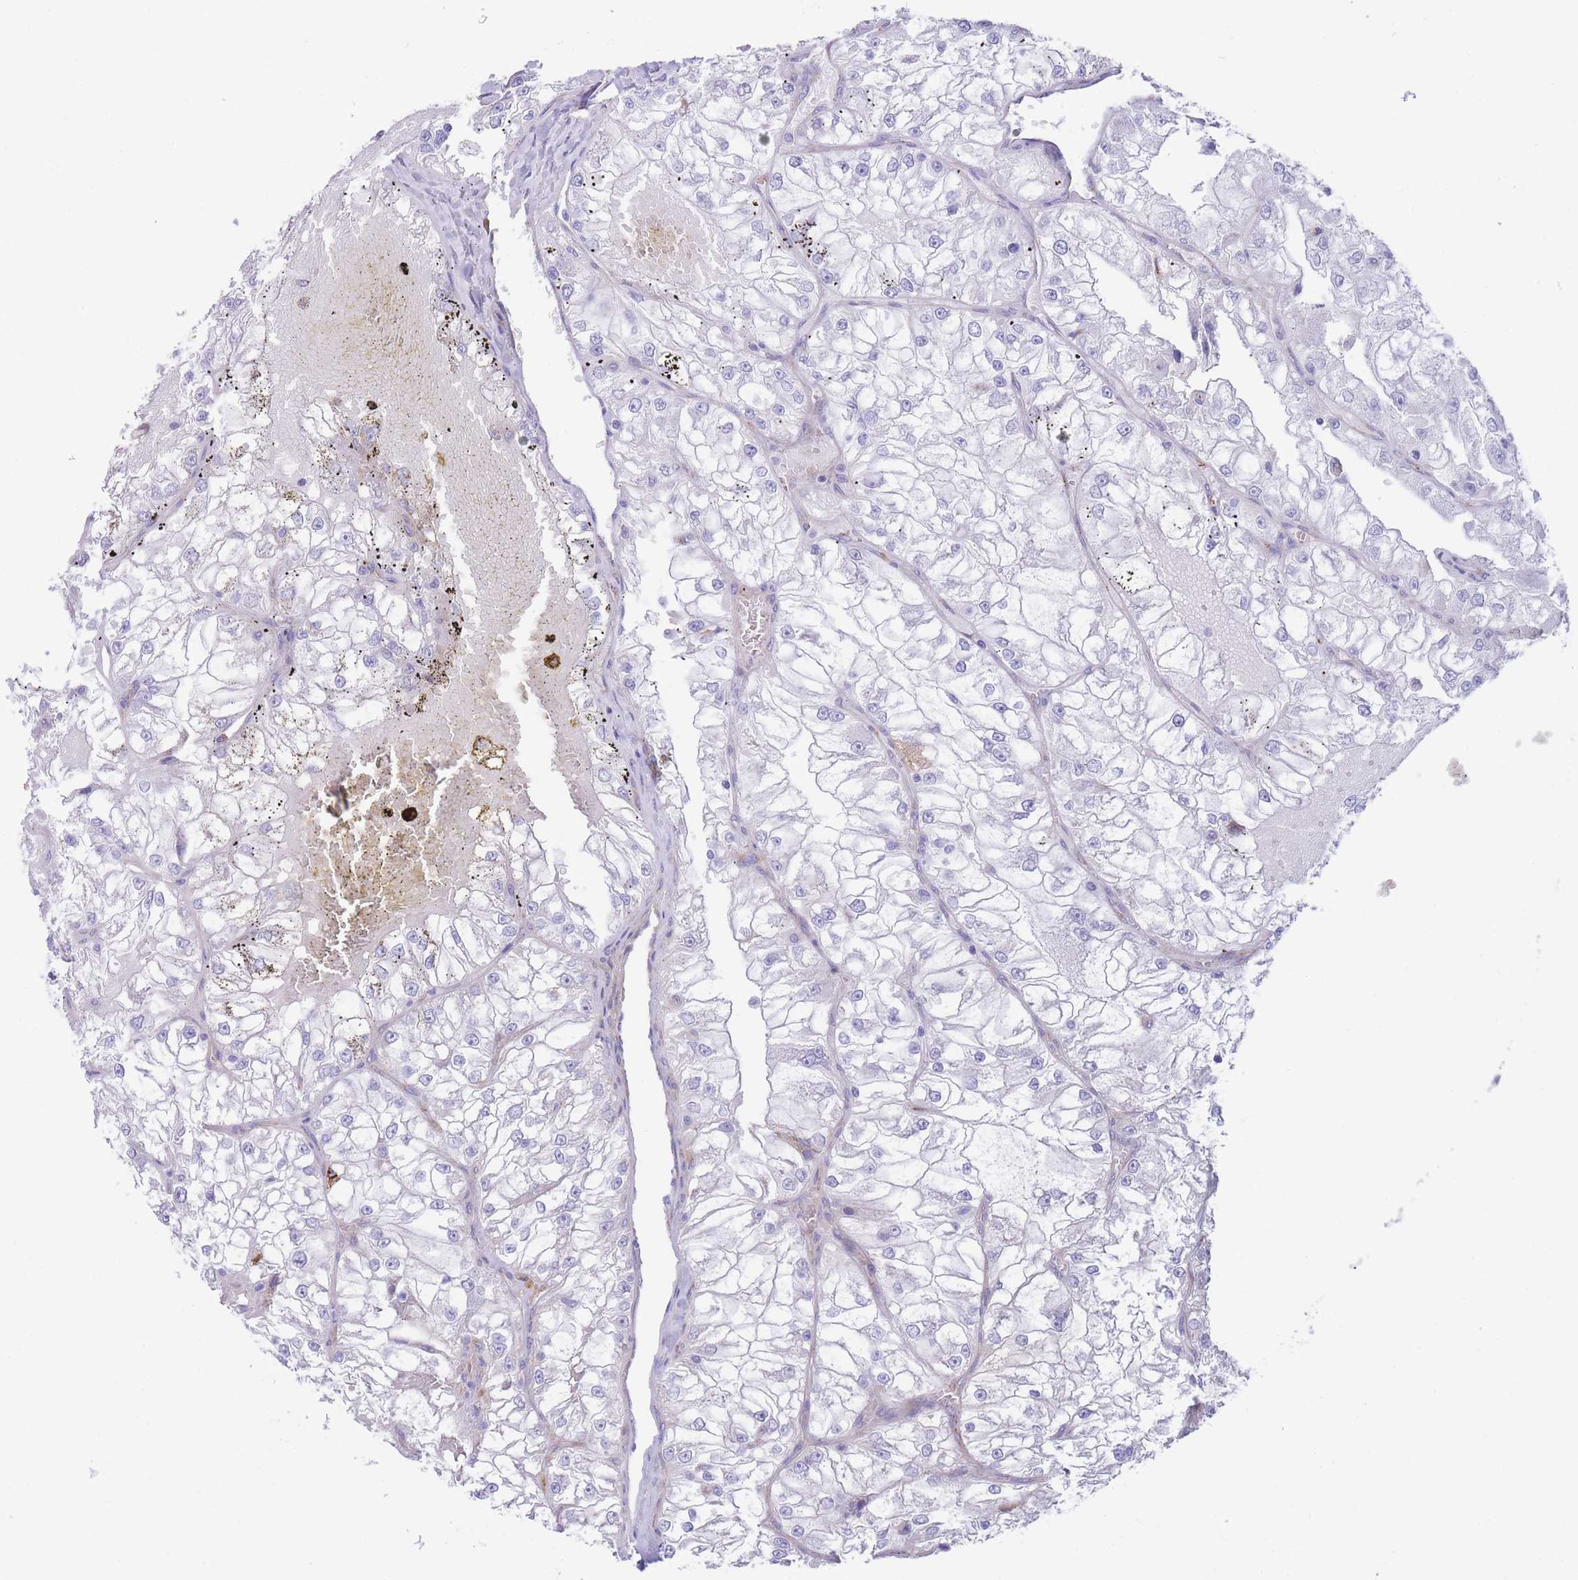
{"staining": {"intensity": "negative", "quantity": "none", "location": "none"}, "tissue": "renal cancer", "cell_type": "Tumor cells", "image_type": "cancer", "snomed": [{"axis": "morphology", "description": "Adenocarcinoma, NOS"}, {"axis": "topography", "description": "Kidney"}], "caption": "DAB (3,3'-diaminobenzidine) immunohistochemical staining of human adenocarcinoma (renal) shows no significant expression in tumor cells. The staining was performed using DAB to visualize the protein expression in brown, while the nuclei were stained in blue with hematoxylin (Magnification: 20x).", "gene": "DET1", "patient": {"sex": "female", "age": 72}}